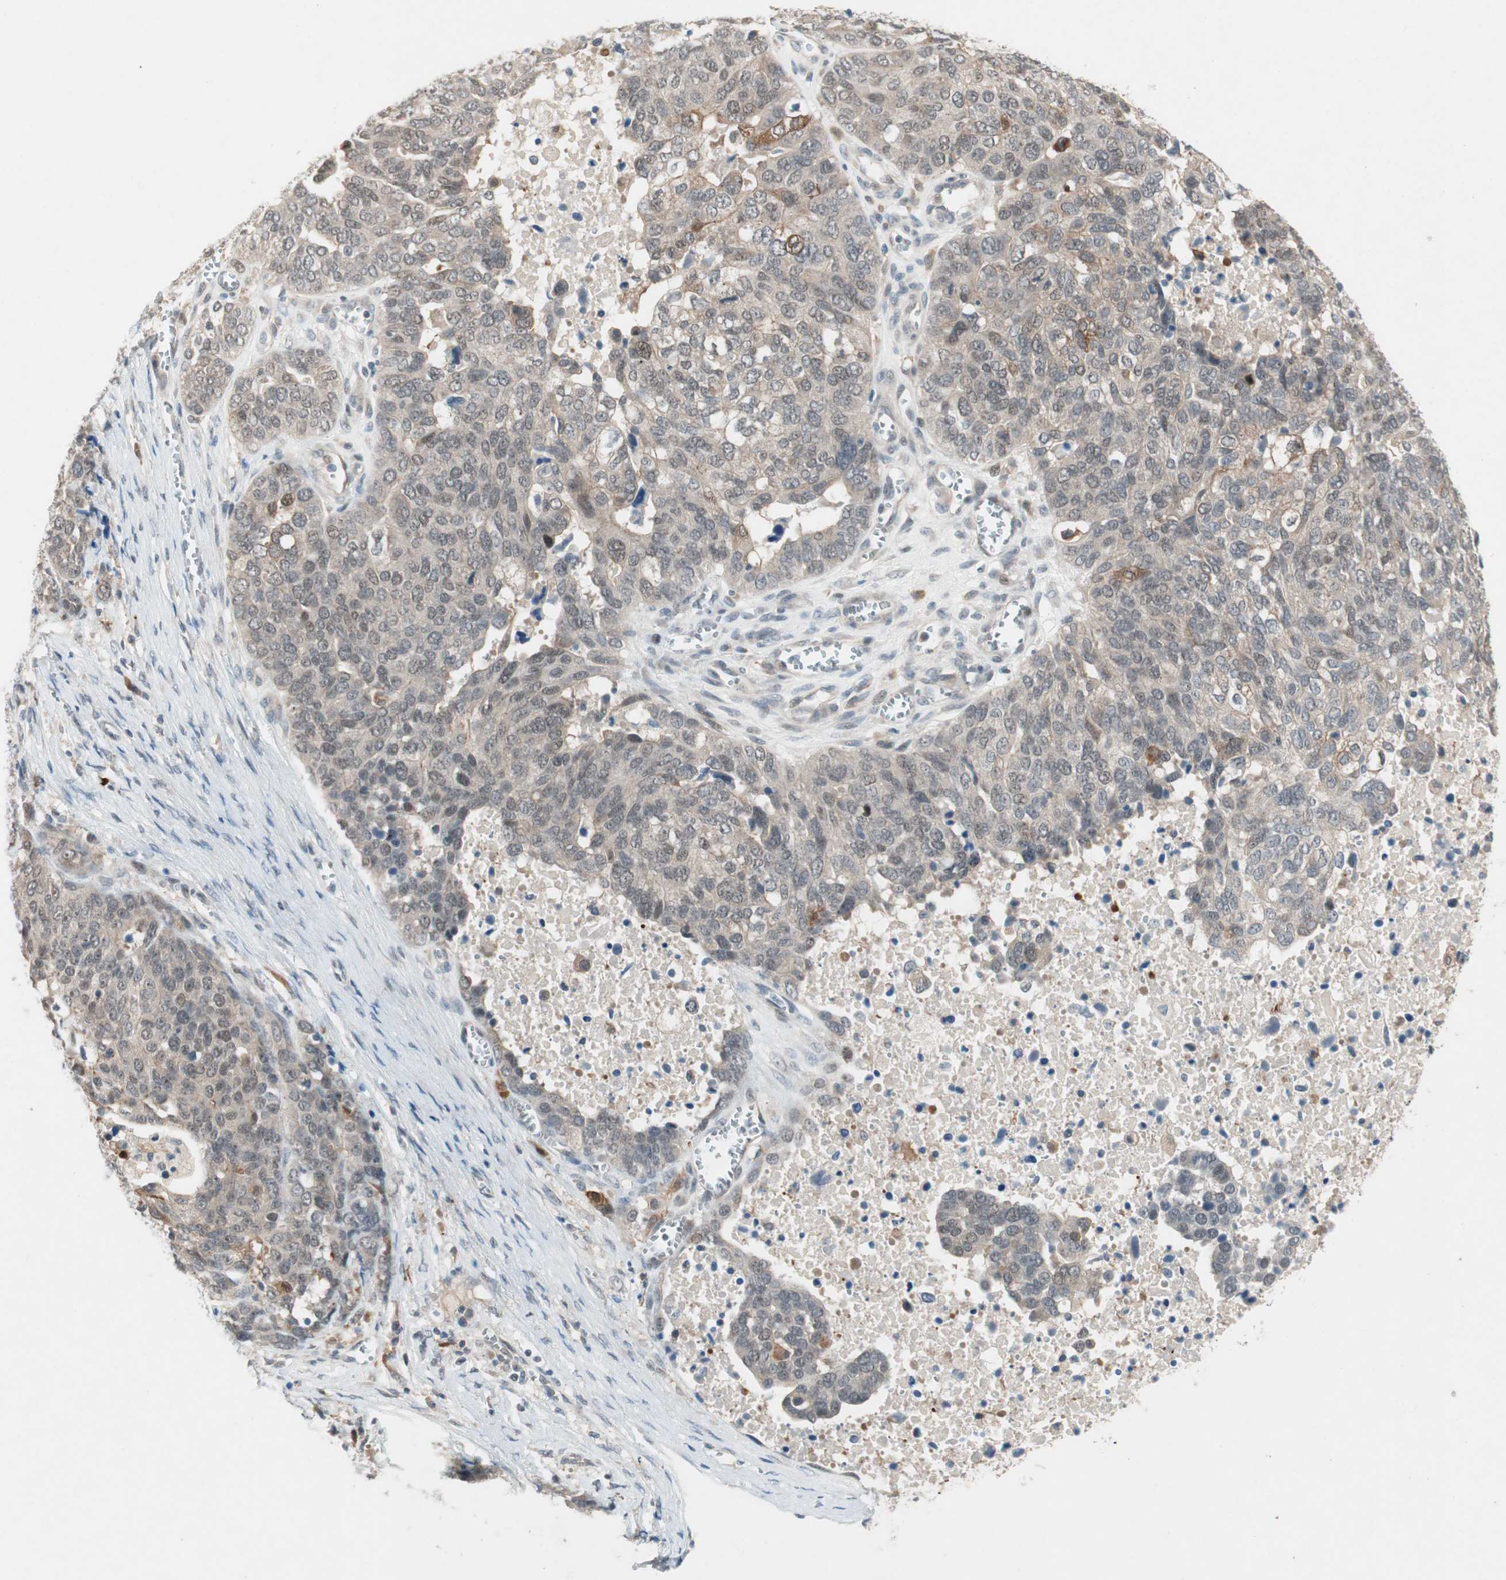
{"staining": {"intensity": "weak", "quantity": "25%-75%", "location": "cytoplasmic/membranous,nuclear"}, "tissue": "ovarian cancer", "cell_type": "Tumor cells", "image_type": "cancer", "snomed": [{"axis": "morphology", "description": "Cystadenocarcinoma, serous, NOS"}, {"axis": "topography", "description": "Ovary"}], "caption": "This histopathology image demonstrates immunohistochemistry (IHC) staining of human ovarian cancer (serous cystadenocarcinoma), with low weak cytoplasmic/membranous and nuclear staining in approximately 25%-75% of tumor cells.", "gene": "RTL6", "patient": {"sex": "female", "age": 44}}